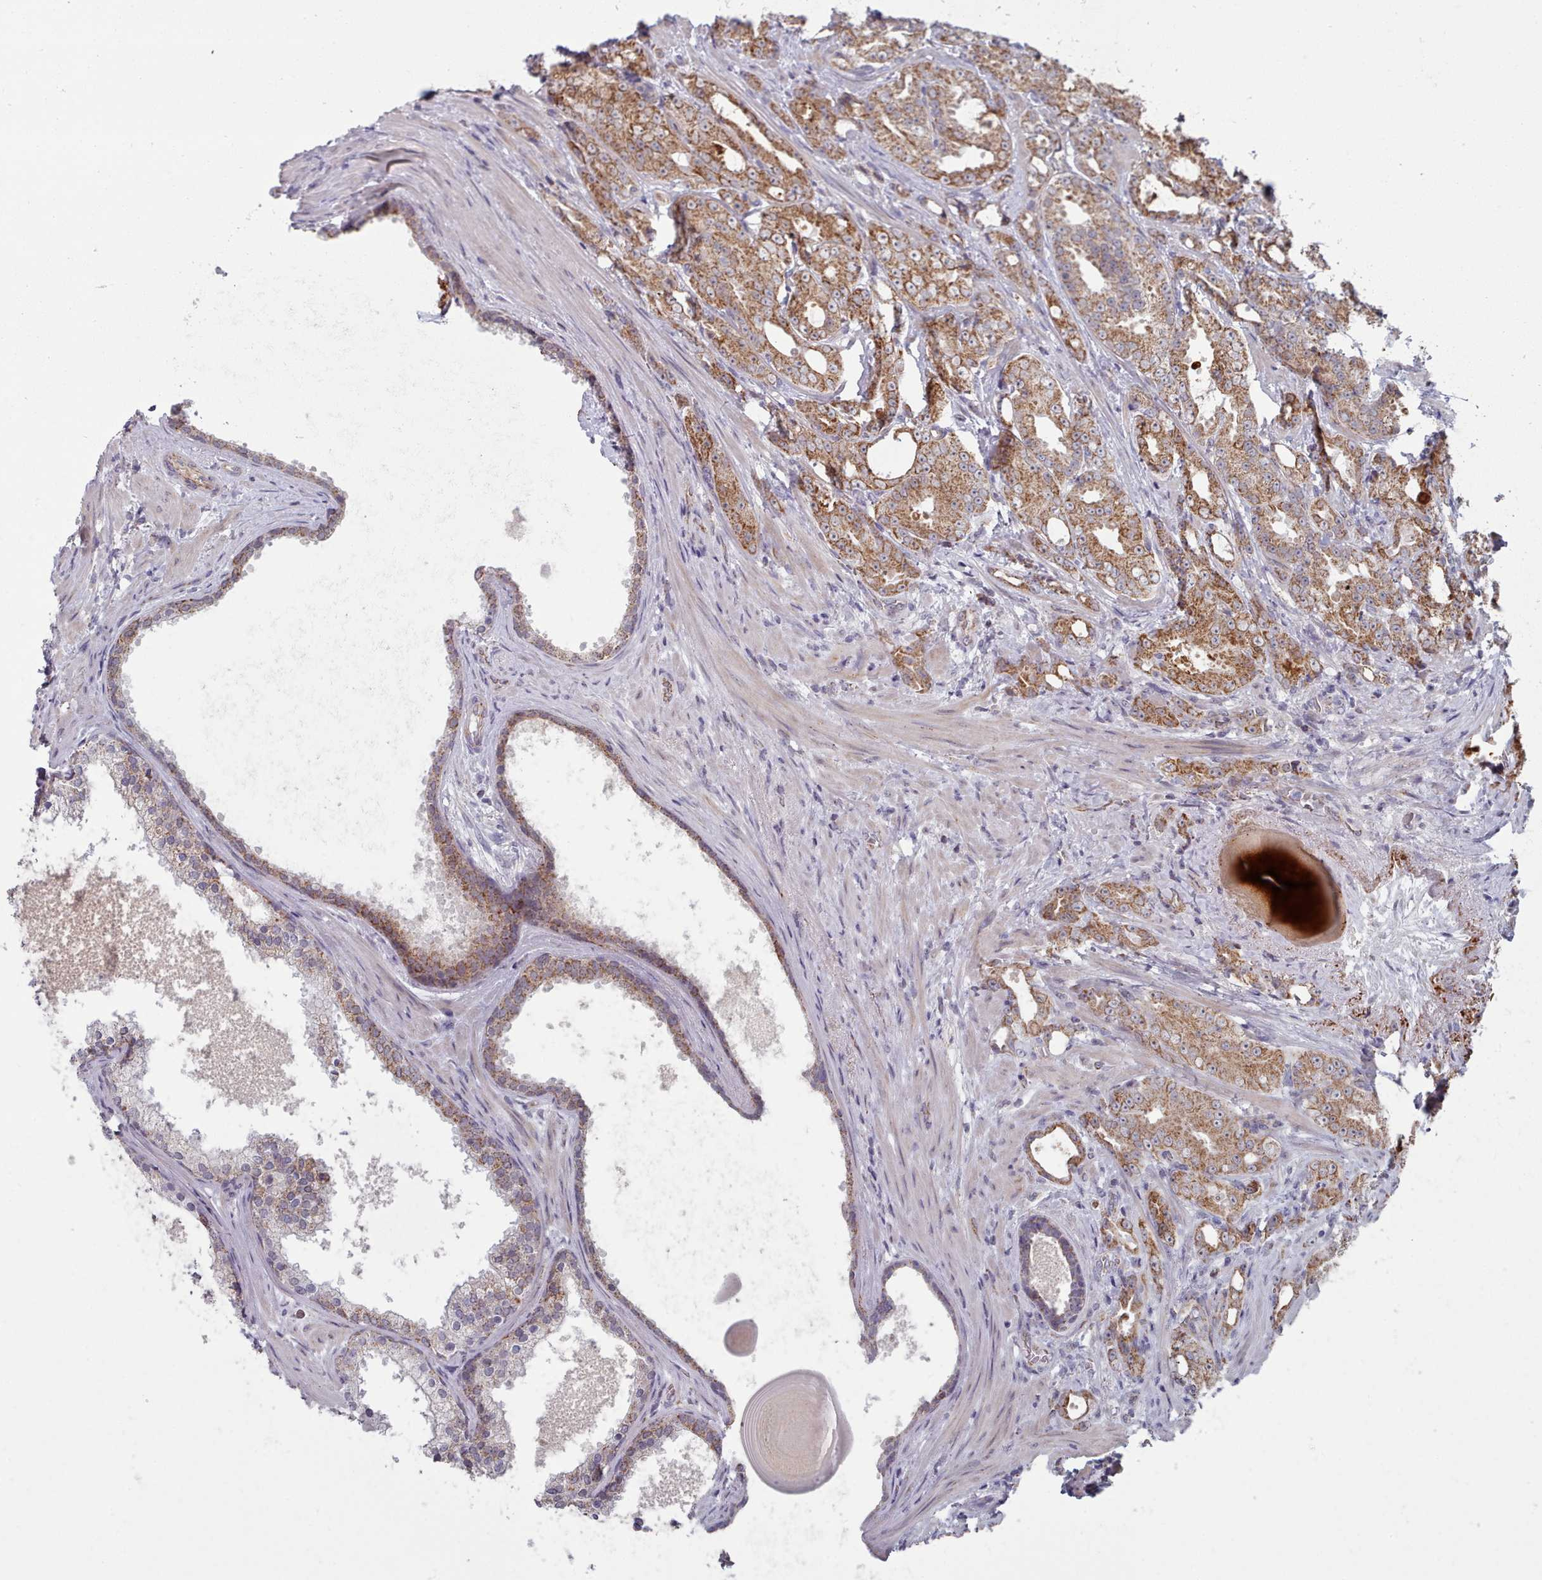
{"staining": {"intensity": "moderate", "quantity": ">75%", "location": "cytoplasmic/membranous"}, "tissue": "prostate cancer", "cell_type": "Tumor cells", "image_type": "cancer", "snomed": [{"axis": "morphology", "description": "Adenocarcinoma, High grade"}, {"axis": "topography", "description": "Prostate"}], "caption": "IHC micrograph of neoplastic tissue: prostate high-grade adenocarcinoma stained using IHC demonstrates medium levels of moderate protein expression localized specifically in the cytoplasmic/membranous of tumor cells, appearing as a cytoplasmic/membranous brown color.", "gene": "TRARG1", "patient": {"sex": "male", "age": 69}}